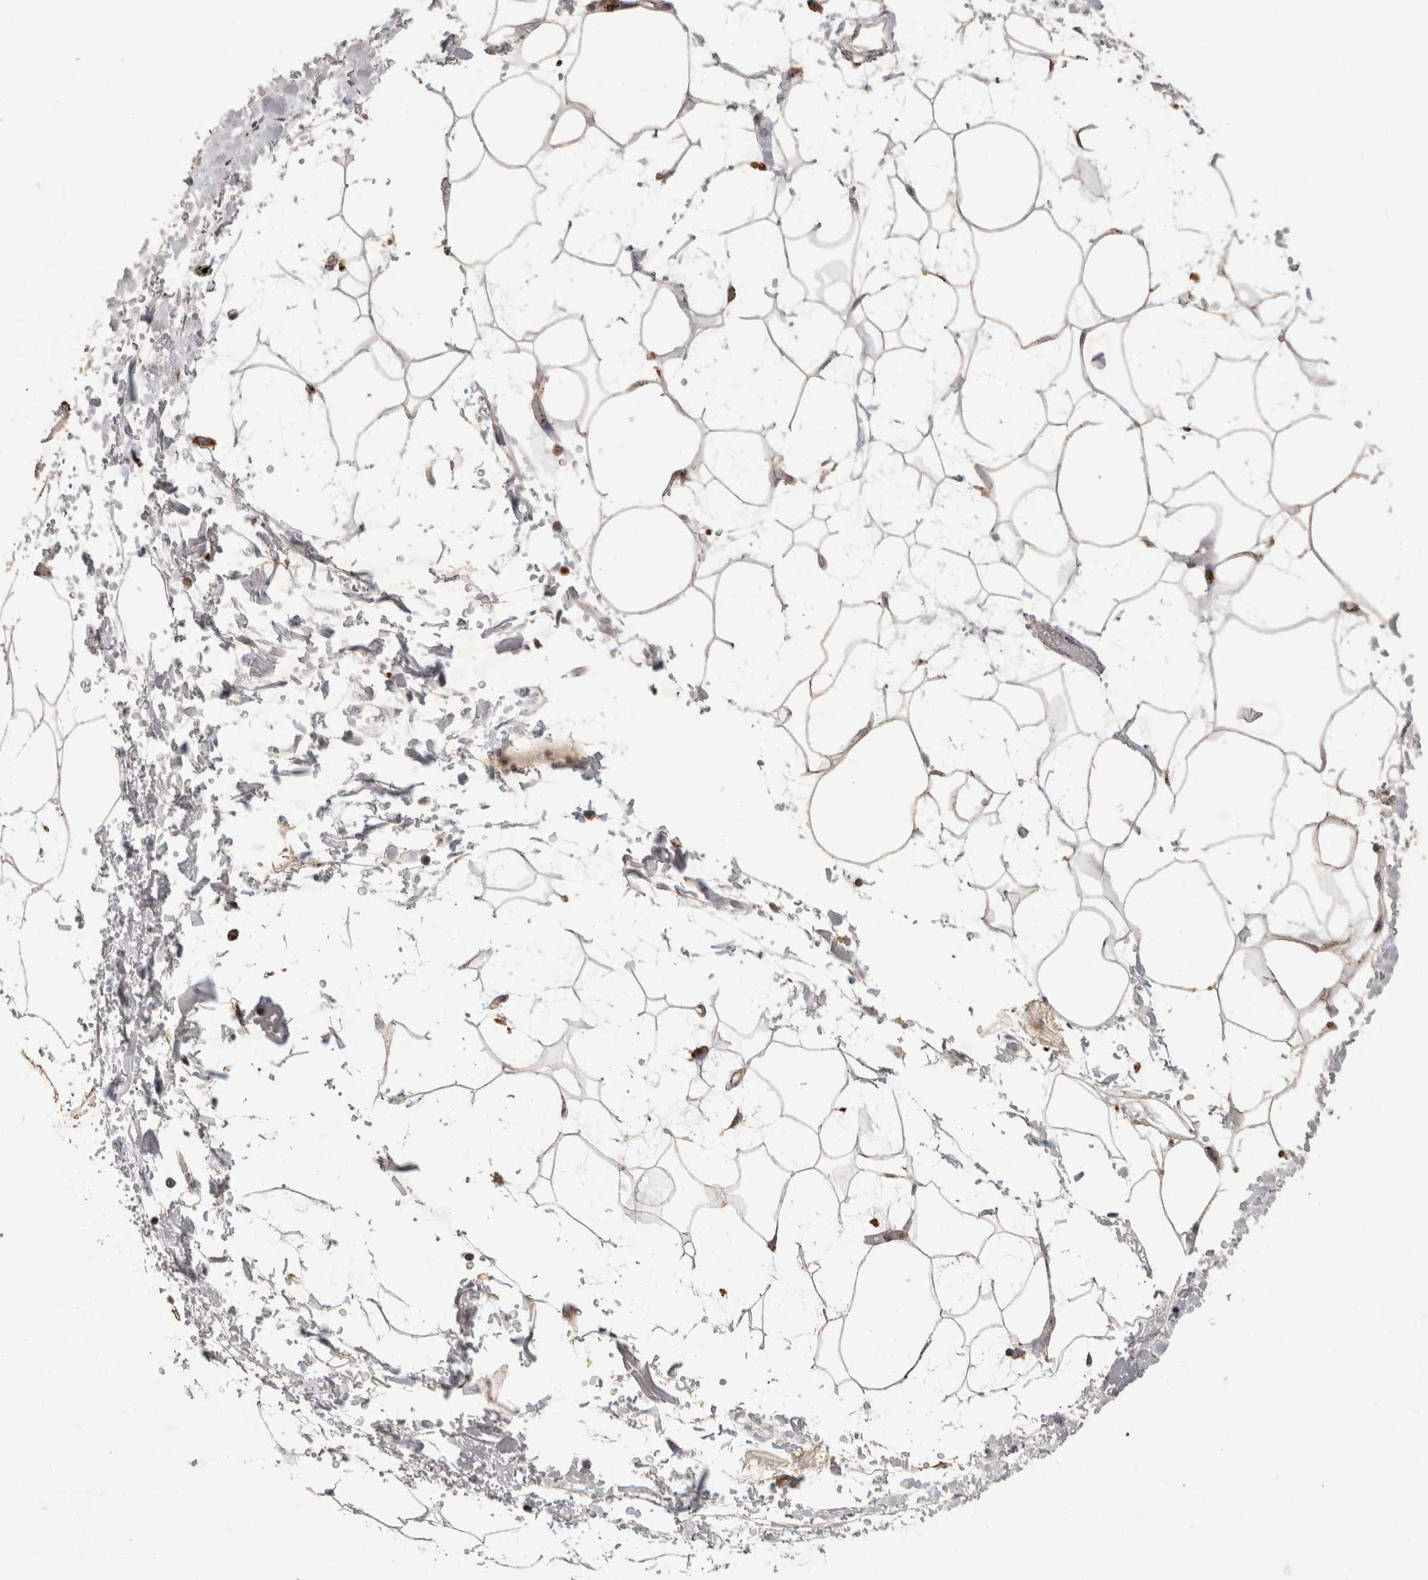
{"staining": {"intensity": "strong", "quantity": ">75%", "location": "cytoplasmic/membranous"}, "tissue": "adipose tissue", "cell_type": "Adipocytes", "image_type": "normal", "snomed": [{"axis": "morphology", "description": "Normal tissue, NOS"}, {"axis": "topography", "description": "Soft tissue"}], "caption": "Adipose tissue stained for a protein shows strong cytoplasmic/membranous positivity in adipocytes. The protein of interest is shown in brown color, while the nuclei are stained blue.", "gene": "ARSA", "patient": {"sex": "male", "age": 72}}